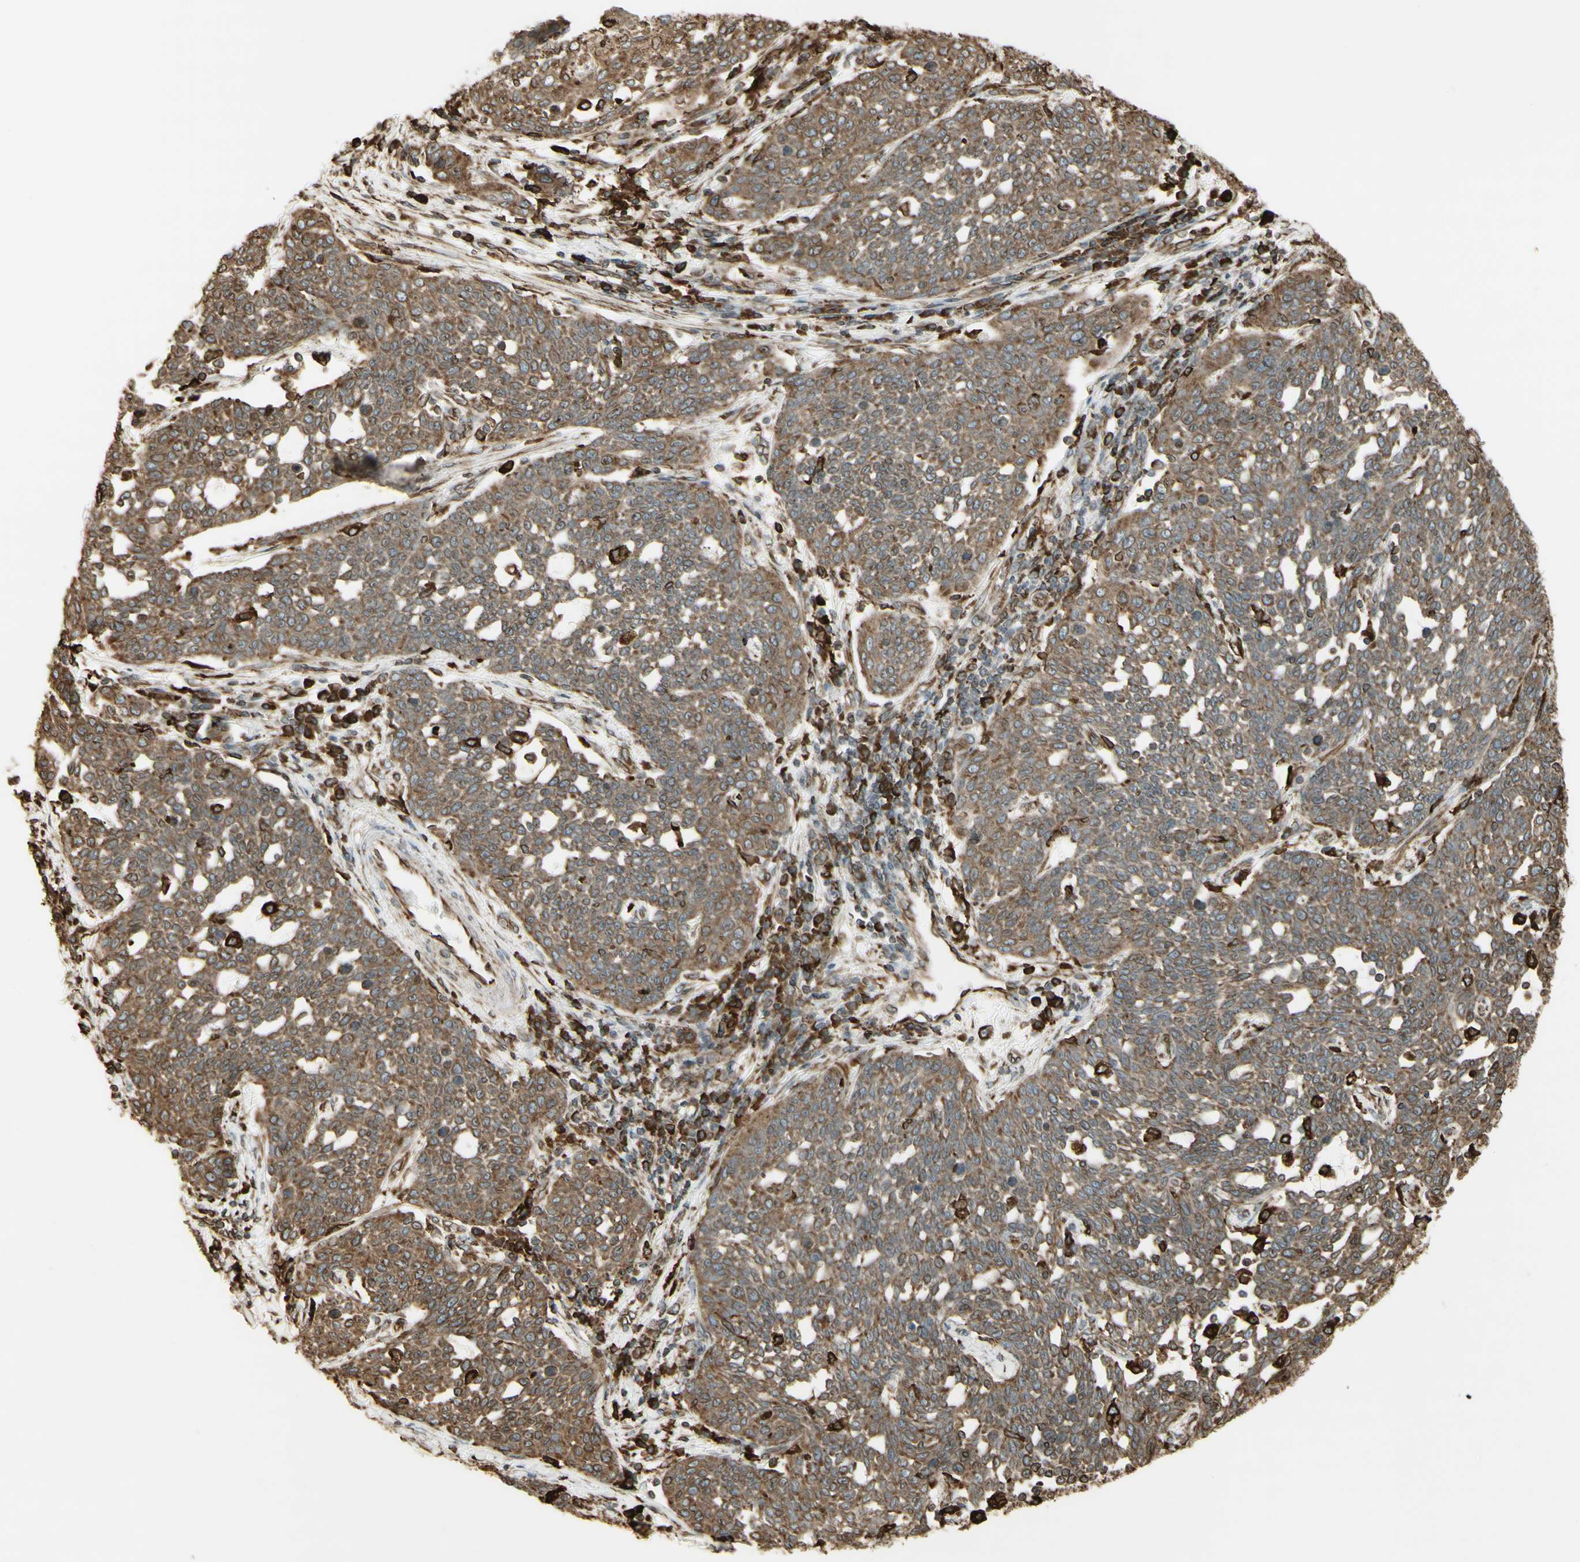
{"staining": {"intensity": "moderate", "quantity": "25%-75%", "location": "cytoplasmic/membranous"}, "tissue": "cervical cancer", "cell_type": "Tumor cells", "image_type": "cancer", "snomed": [{"axis": "morphology", "description": "Squamous cell carcinoma, NOS"}, {"axis": "topography", "description": "Cervix"}], "caption": "Human cervical squamous cell carcinoma stained for a protein (brown) shows moderate cytoplasmic/membranous positive staining in about 25%-75% of tumor cells.", "gene": "CANX", "patient": {"sex": "female", "age": 34}}